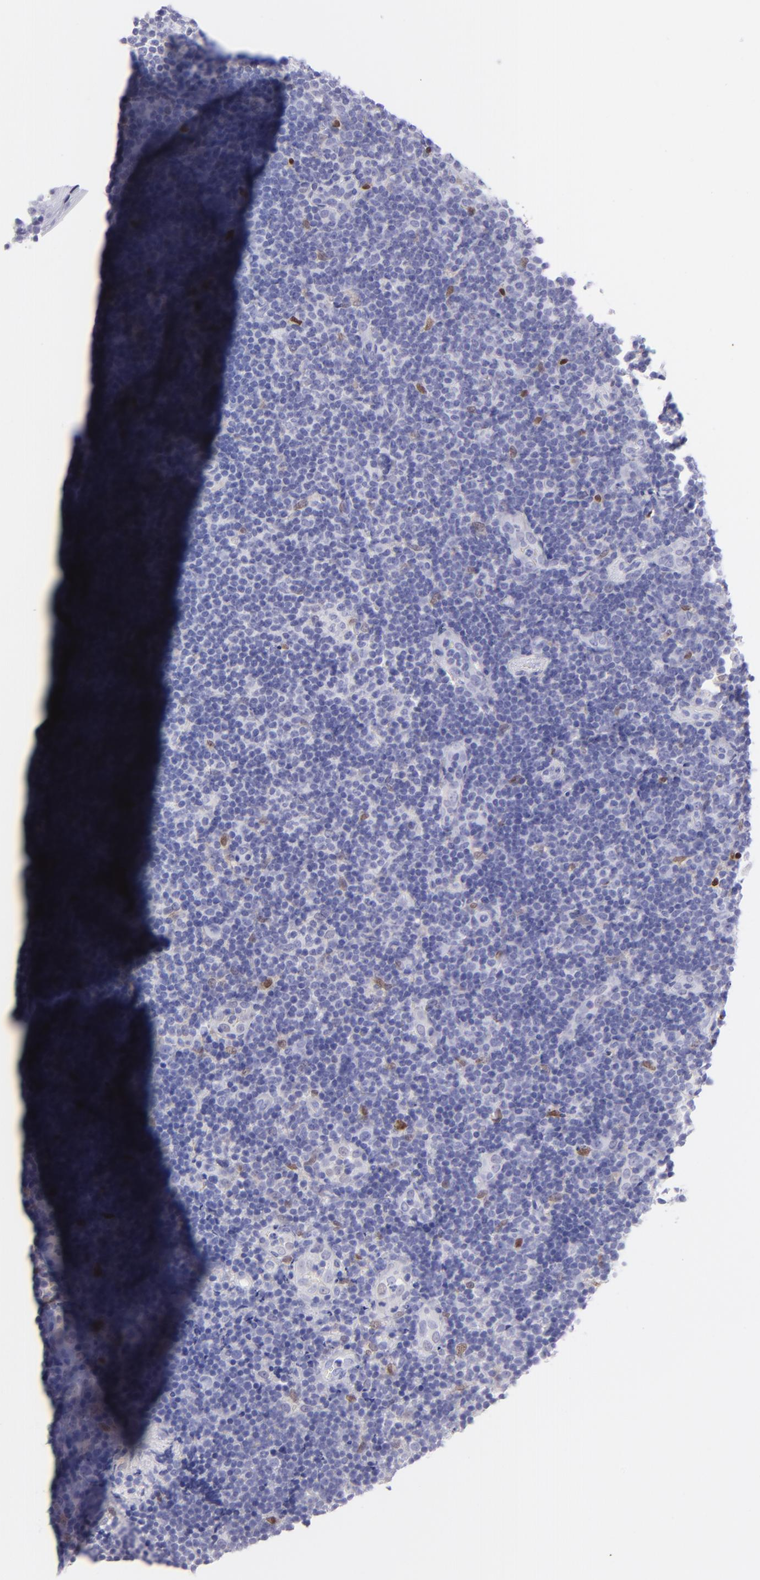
{"staining": {"intensity": "strong", "quantity": "<25%", "location": "nuclear"}, "tissue": "tonsil", "cell_type": "Germinal center cells", "image_type": "normal", "snomed": [{"axis": "morphology", "description": "Normal tissue, NOS"}, {"axis": "topography", "description": "Tonsil"}], "caption": "The histopathology image reveals a brown stain indicating the presence of a protein in the nuclear of germinal center cells in tonsil. (DAB IHC with brightfield microscopy, high magnification).", "gene": "MITF", "patient": {"sex": "female", "age": 40}}